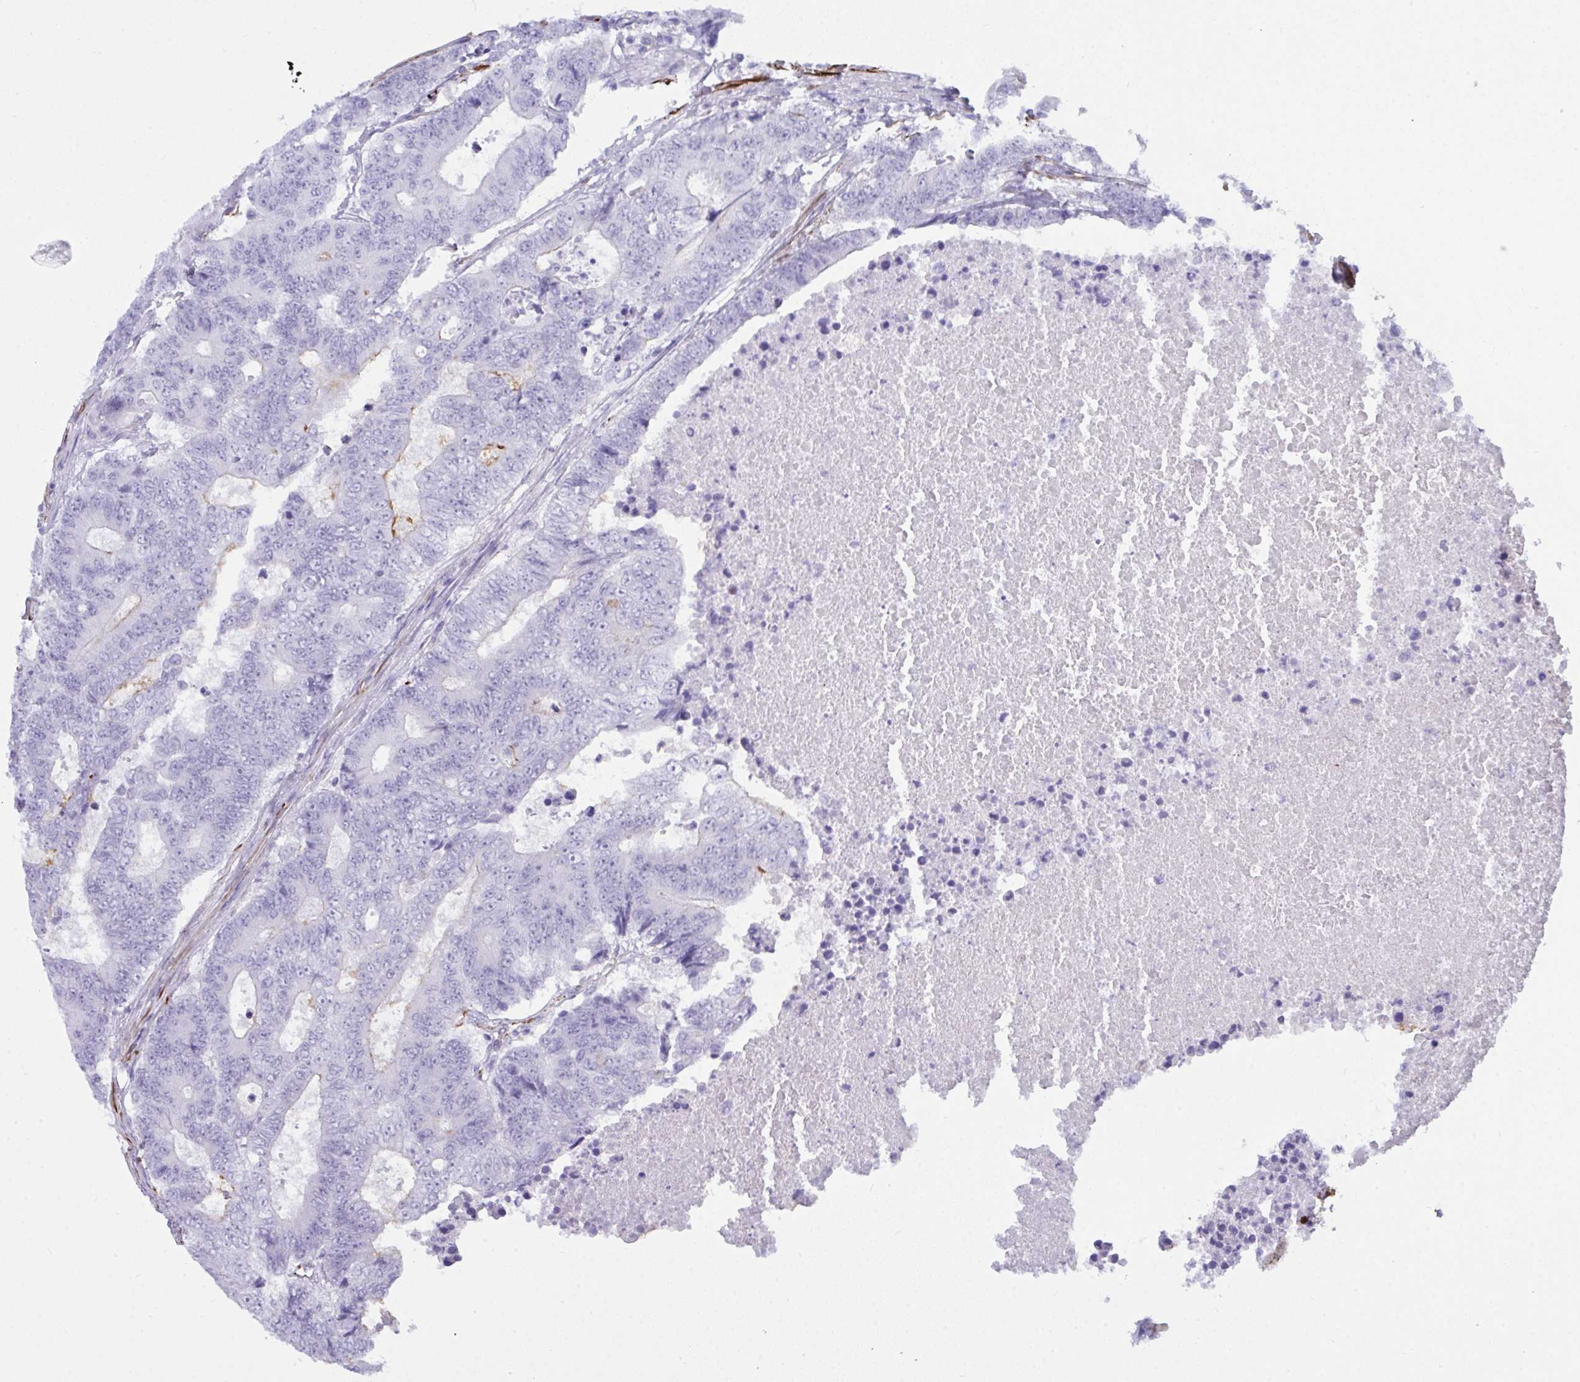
{"staining": {"intensity": "negative", "quantity": "none", "location": "none"}, "tissue": "colorectal cancer", "cell_type": "Tumor cells", "image_type": "cancer", "snomed": [{"axis": "morphology", "description": "Adenocarcinoma, NOS"}, {"axis": "topography", "description": "Colon"}], "caption": "Protein analysis of adenocarcinoma (colorectal) demonstrates no significant staining in tumor cells. (IHC, brightfield microscopy, high magnification).", "gene": "SLC35B1", "patient": {"sex": "female", "age": 48}}